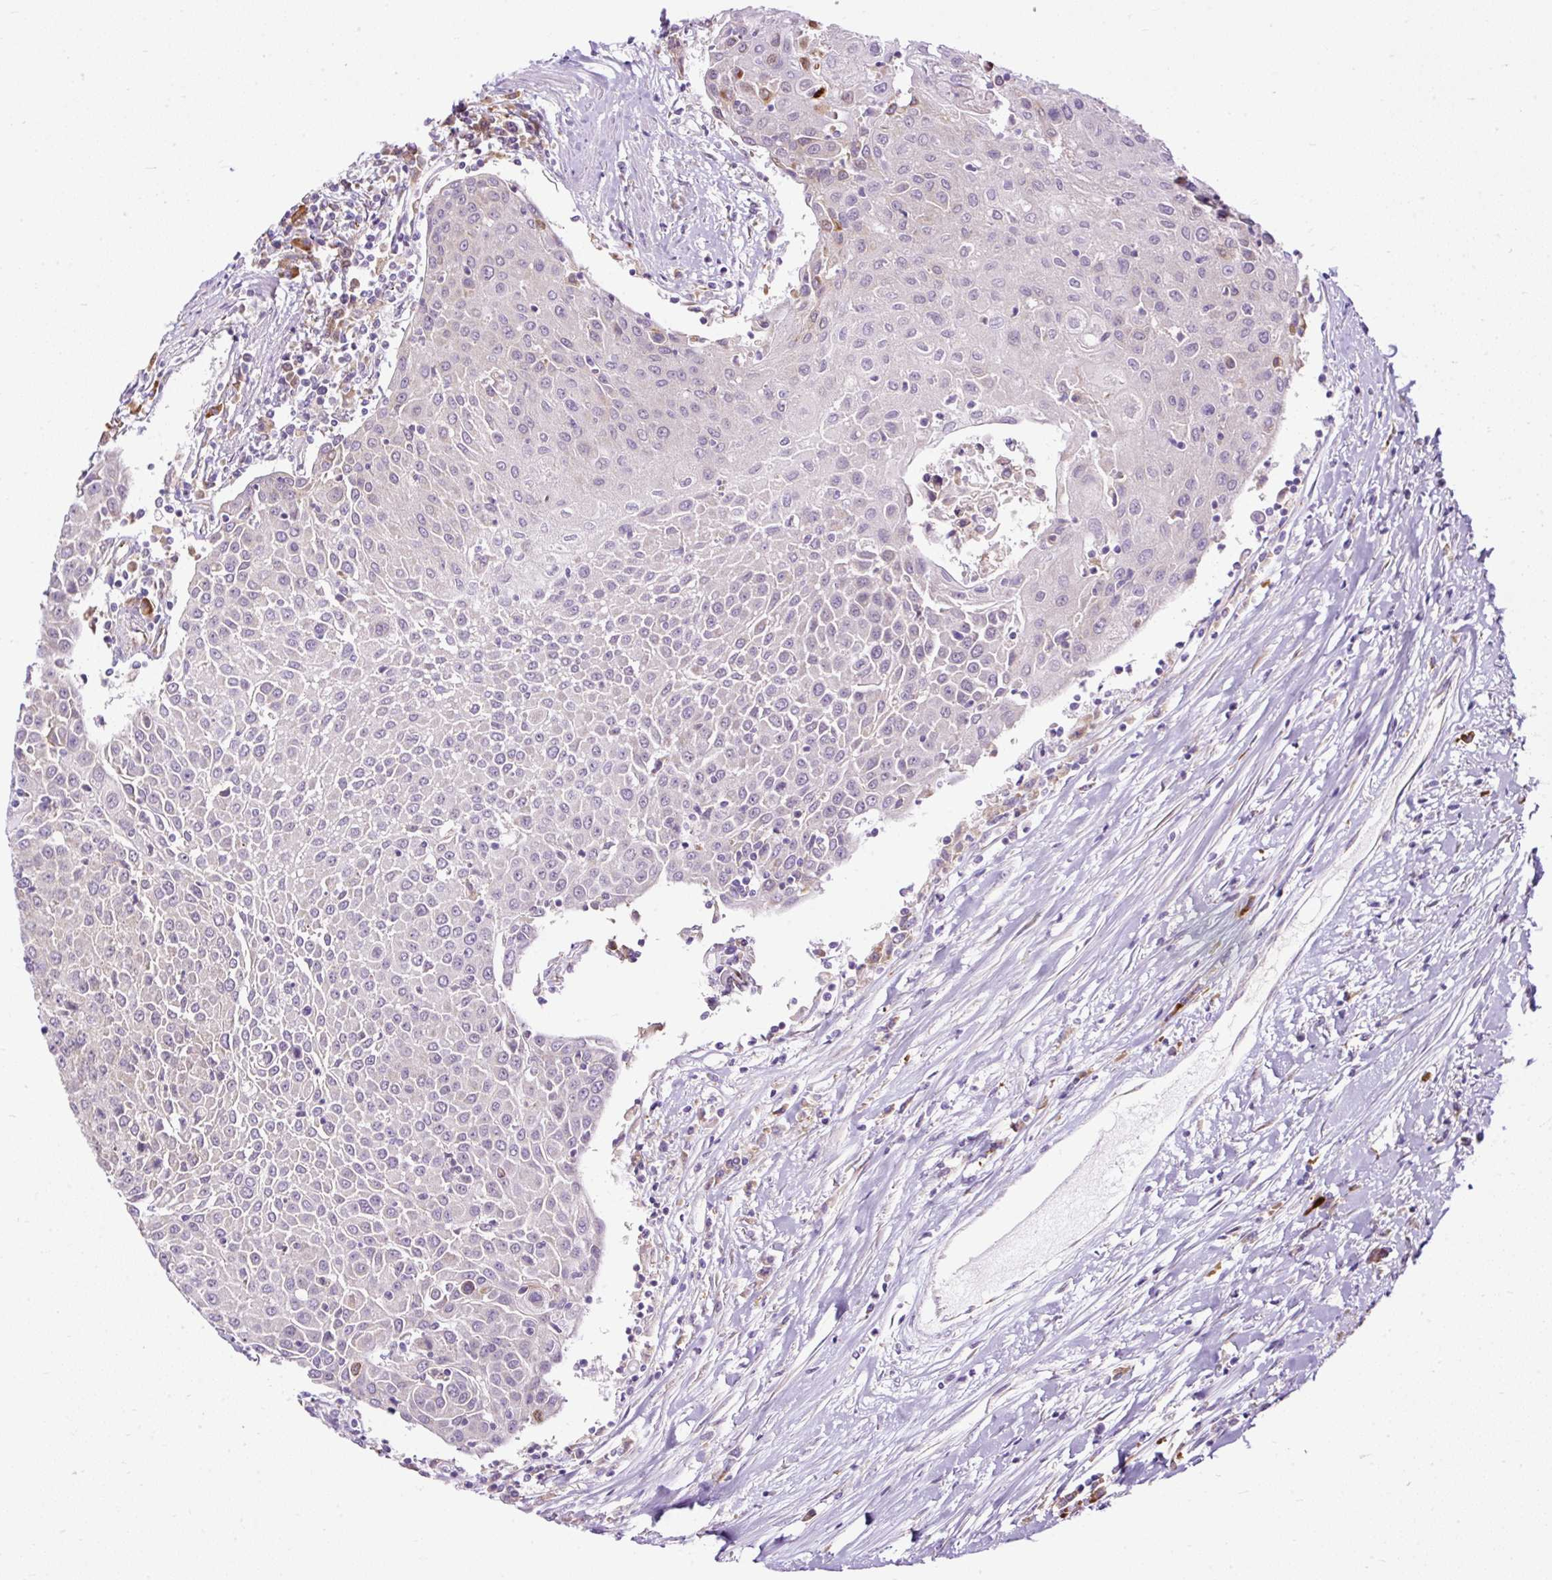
{"staining": {"intensity": "negative", "quantity": "none", "location": "none"}, "tissue": "urothelial cancer", "cell_type": "Tumor cells", "image_type": "cancer", "snomed": [{"axis": "morphology", "description": "Urothelial carcinoma, High grade"}, {"axis": "topography", "description": "Urinary bladder"}], "caption": "Image shows no significant protein positivity in tumor cells of urothelial cancer. The staining was performed using DAB to visualize the protein expression in brown, while the nuclei were stained in blue with hematoxylin (Magnification: 20x).", "gene": "FMC1", "patient": {"sex": "female", "age": 85}}